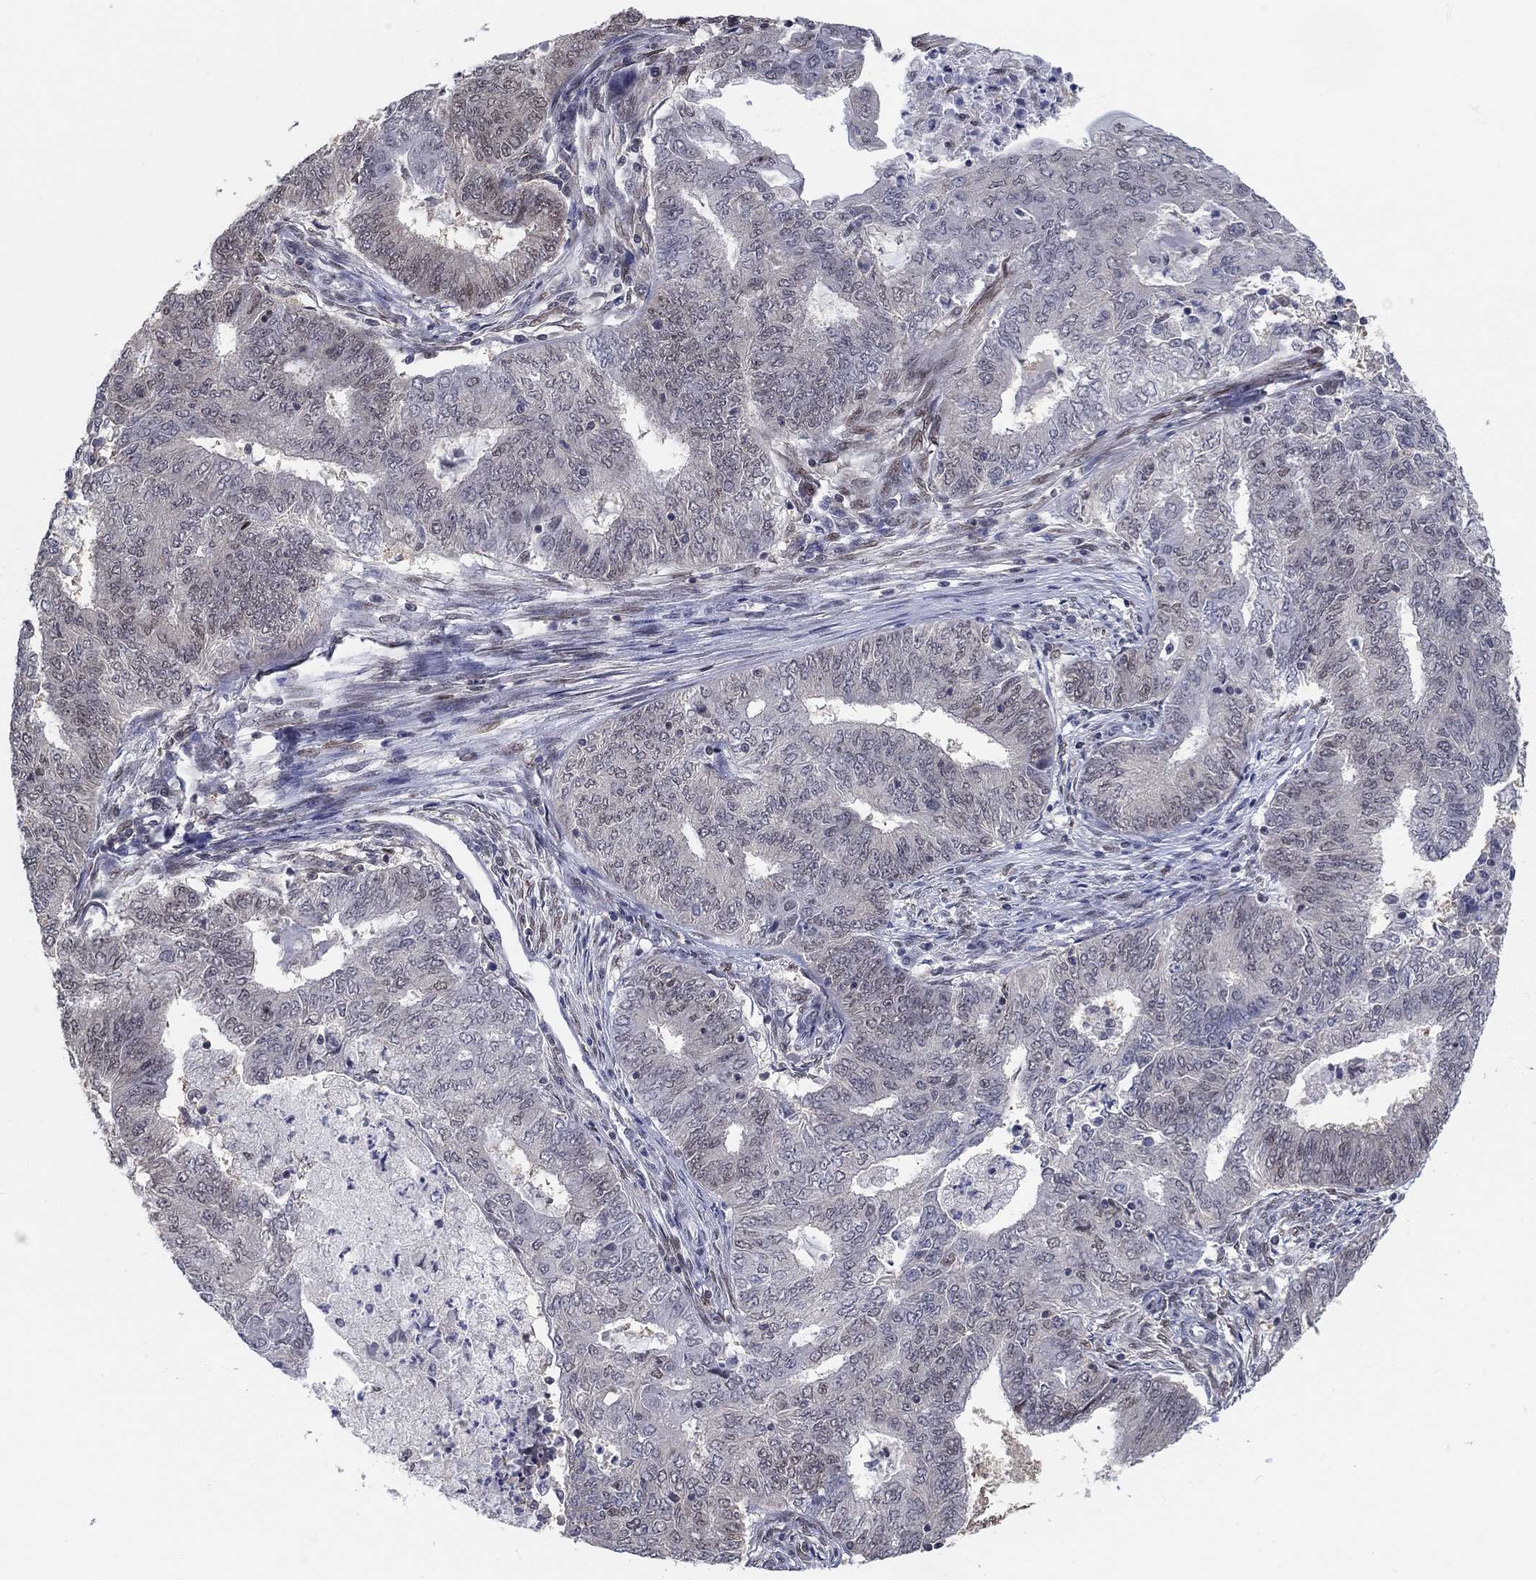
{"staining": {"intensity": "negative", "quantity": "none", "location": "none"}, "tissue": "endometrial cancer", "cell_type": "Tumor cells", "image_type": "cancer", "snomed": [{"axis": "morphology", "description": "Adenocarcinoma, NOS"}, {"axis": "topography", "description": "Endometrium"}], "caption": "Micrograph shows no protein staining in tumor cells of endometrial cancer tissue.", "gene": "CENPE", "patient": {"sex": "female", "age": 62}}